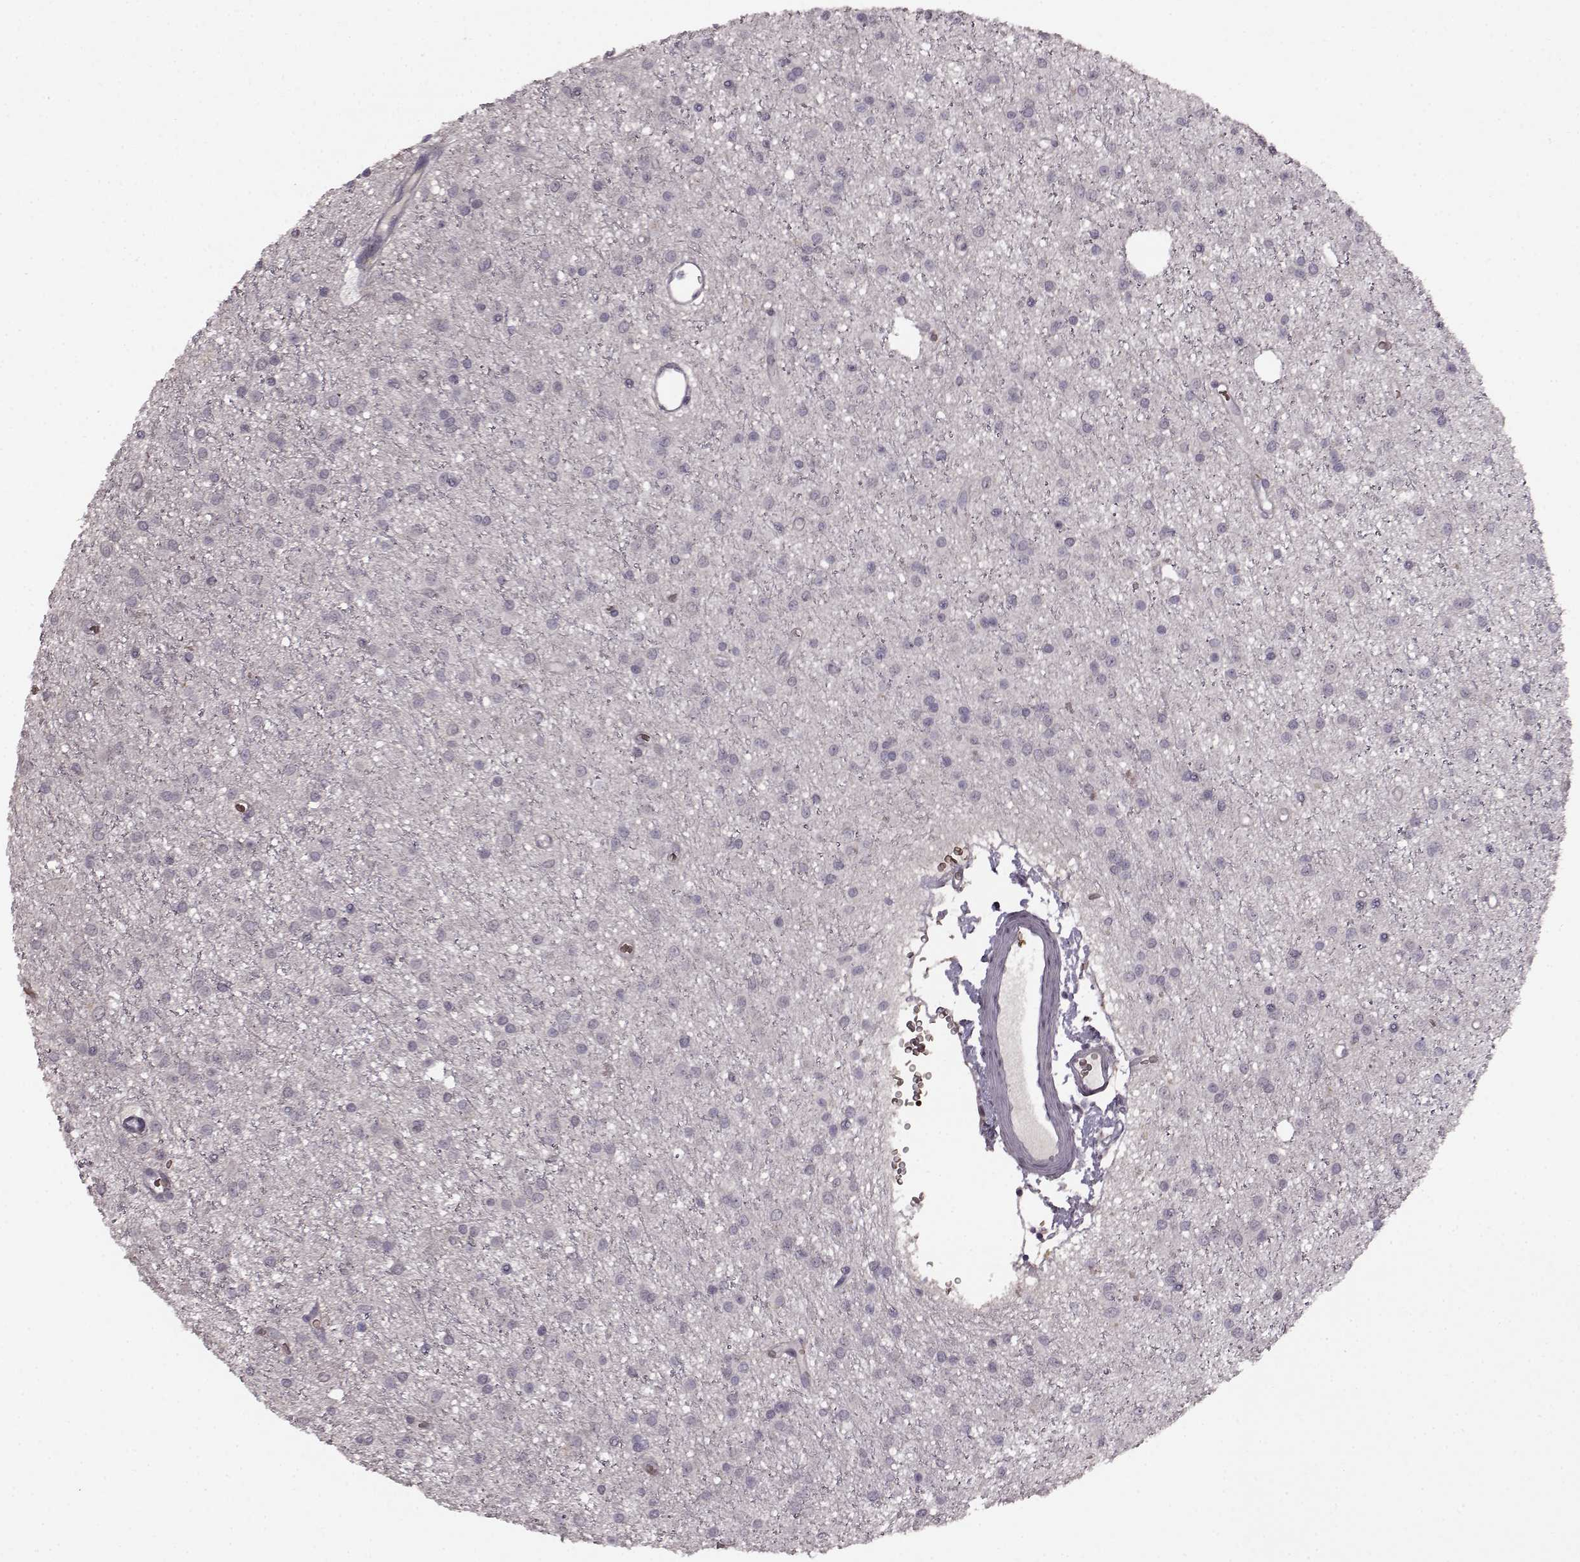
{"staining": {"intensity": "negative", "quantity": "none", "location": "none"}, "tissue": "glioma", "cell_type": "Tumor cells", "image_type": "cancer", "snomed": [{"axis": "morphology", "description": "Glioma, malignant, Low grade"}, {"axis": "topography", "description": "Brain"}], "caption": "Immunohistochemistry histopathology image of malignant low-grade glioma stained for a protein (brown), which demonstrates no staining in tumor cells. (DAB (3,3'-diaminobenzidine) immunohistochemistry (IHC), high magnification).", "gene": "PROP1", "patient": {"sex": "male", "age": 27}}